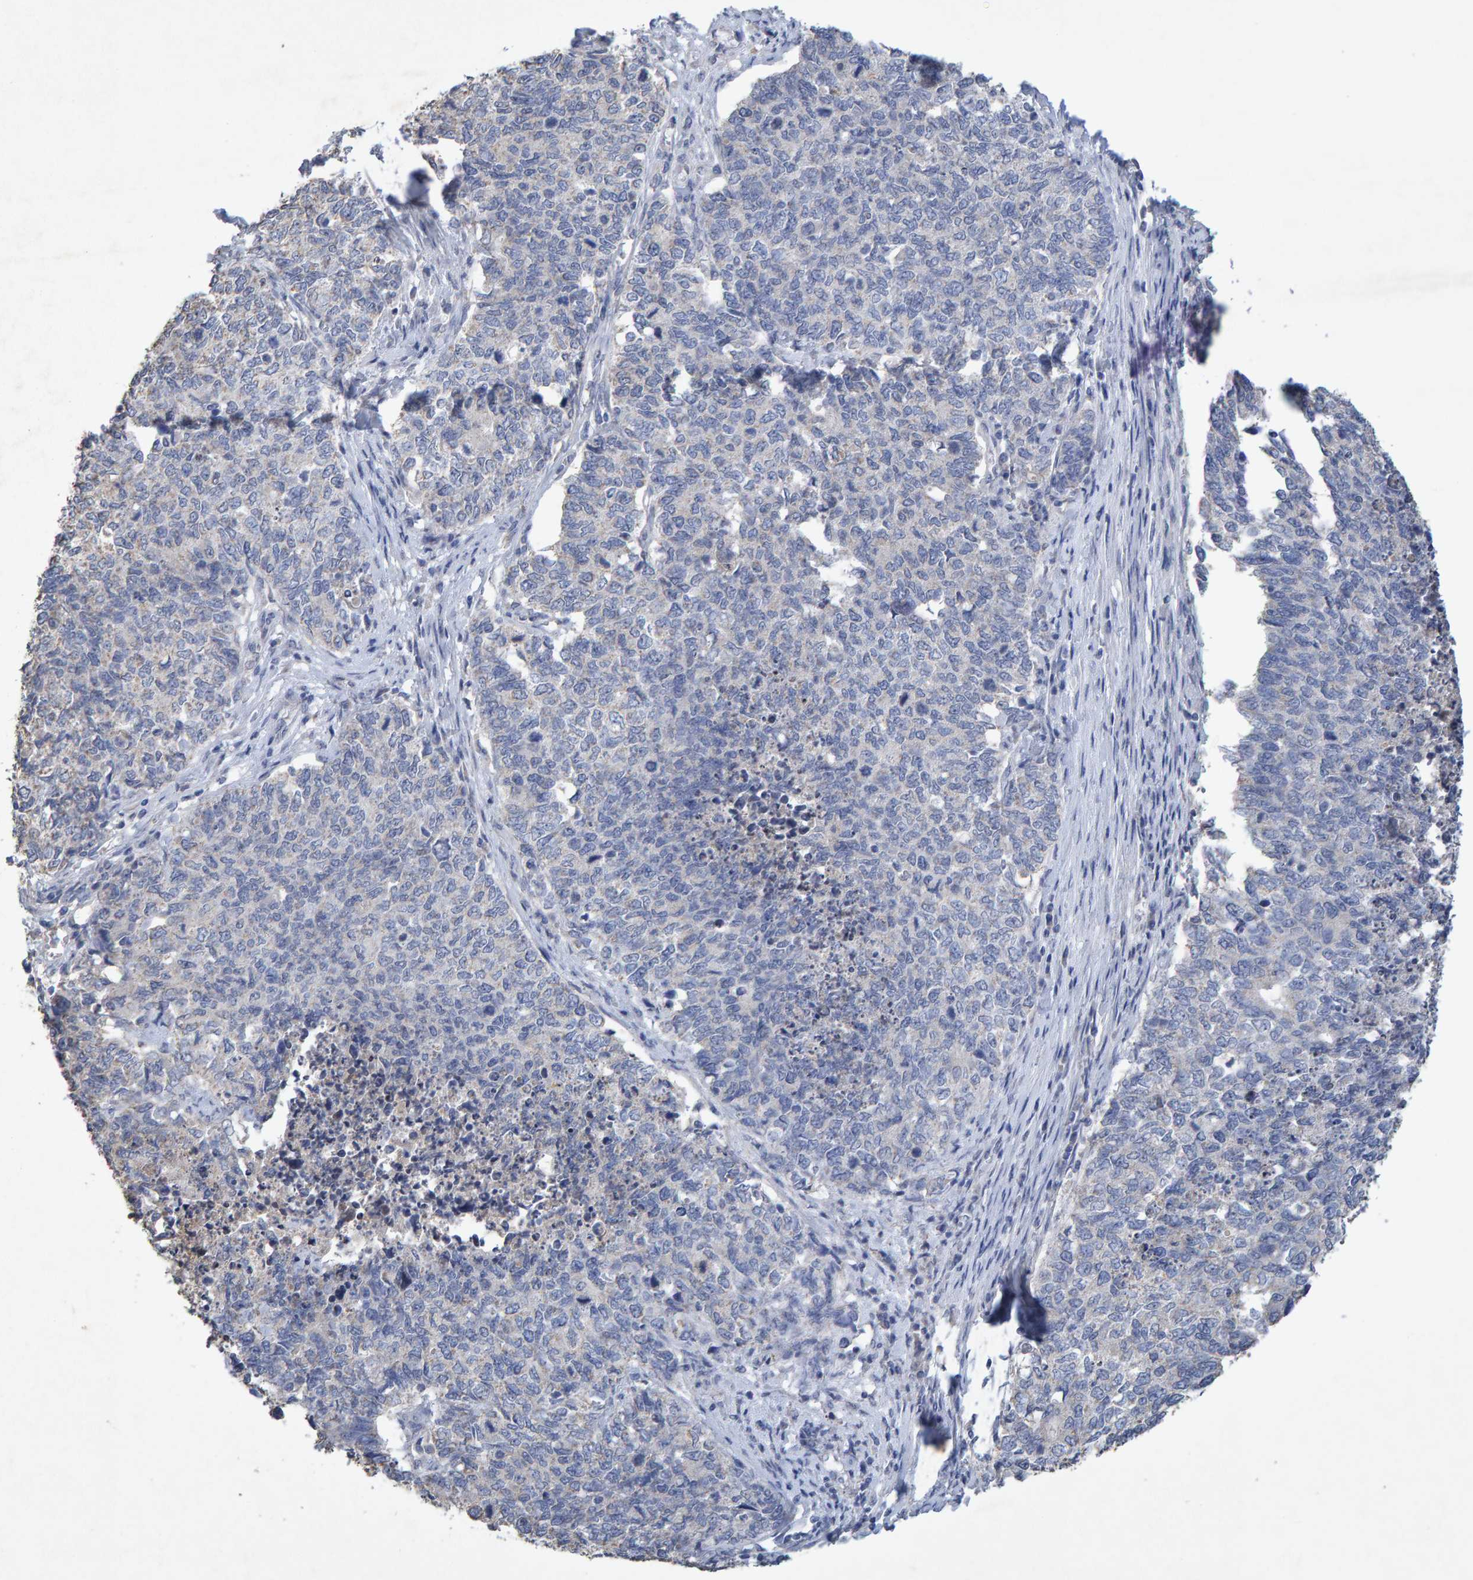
{"staining": {"intensity": "negative", "quantity": "none", "location": "none"}, "tissue": "cervical cancer", "cell_type": "Tumor cells", "image_type": "cancer", "snomed": [{"axis": "morphology", "description": "Squamous cell carcinoma, NOS"}, {"axis": "topography", "description": "Cervix"}], "caption": "Human squamous cell carcinoma (cervical) stained for a protein using immunohistochemistry (IHC) reveals no staining in tumor cells.", "gene": "CTH", "patient": {"sex": "female", "age": 63}}